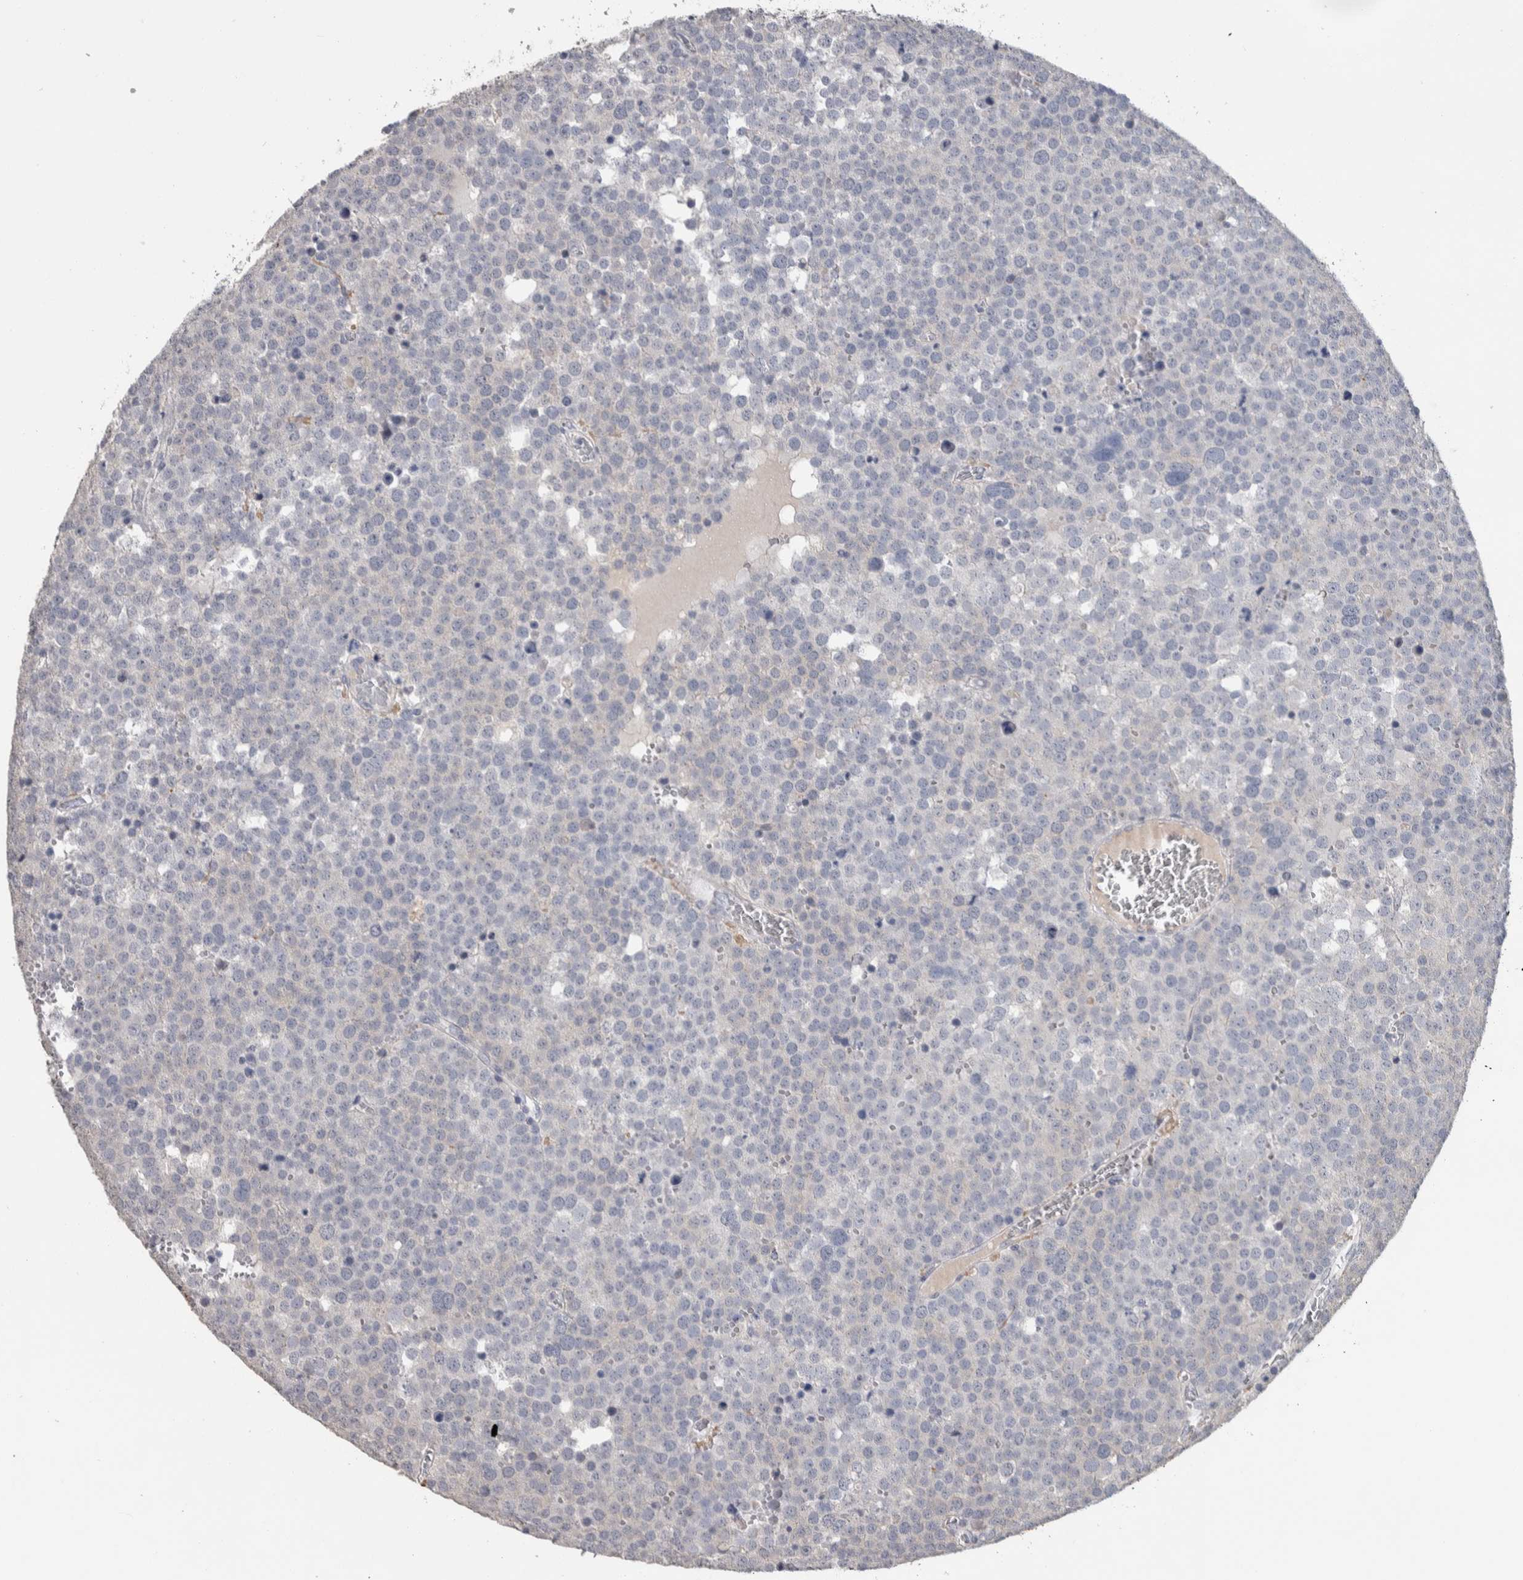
{"staining": {"intensity": "negative", "quantity": "none", "location": "none"}, "tissue": "testis cancer", "cell_type": "Tumor cells", "image_type": "cancer", "snomed": [{"axis": "morphology", "description": "Seminoma, NOS"}, {"axis": "topography", "description": "Testis"}], "caption": "DAB (3,3'-diaminobenzidine) immunohistochemical staining of seminoma (testis) displays no significant staining in tumor cells.", "gene": "TMEM102", "patient": {"sex": "male", "age": 71}}